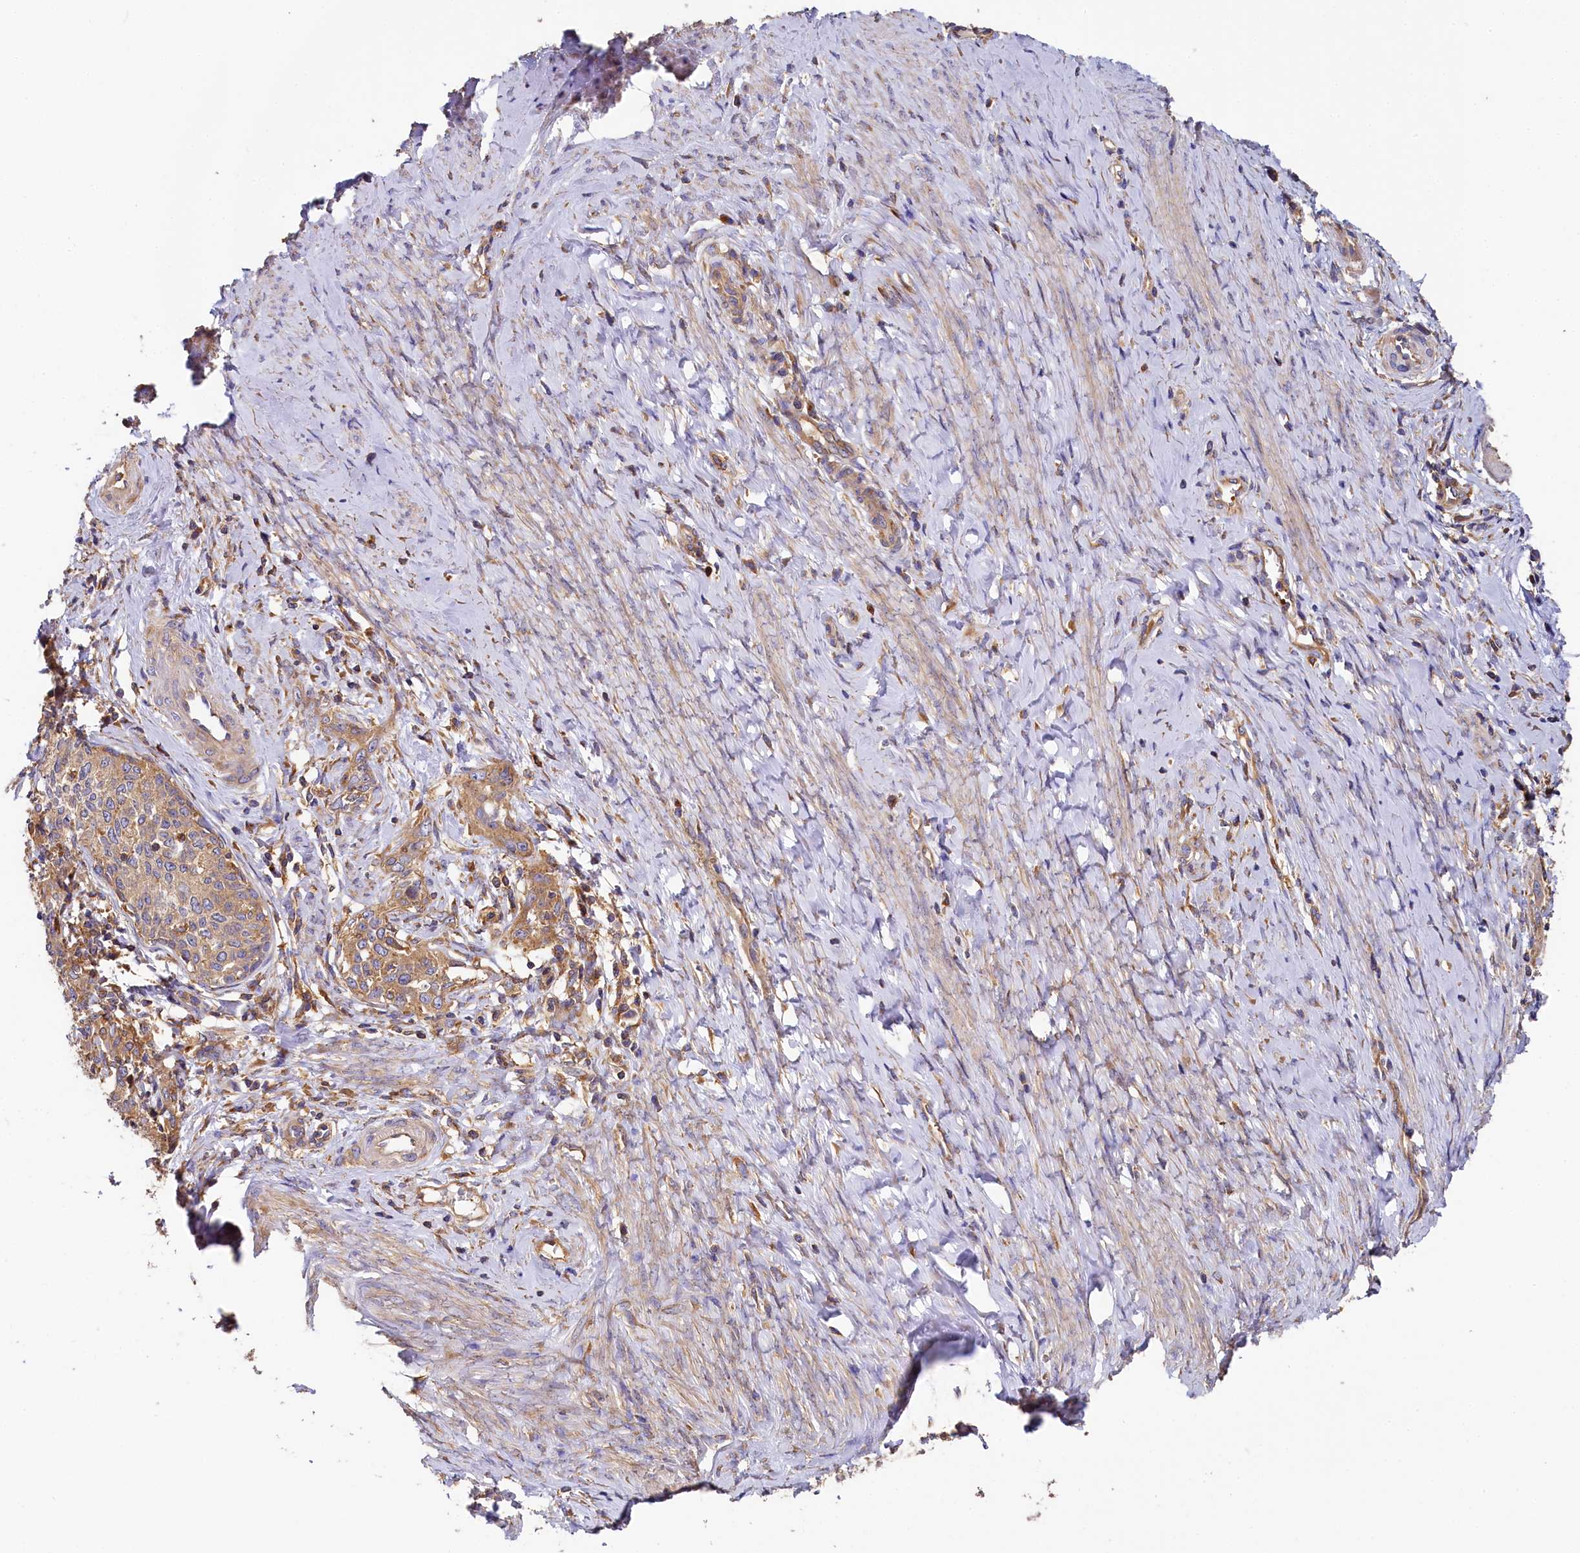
{"staining": {"intensity": "moderate", "quantity": "<25%", "location": "cytoplasmic/membranous"}, "tissue": "cervical cancer", "cell_type": "Tumor cells", "image_type": "cancer", "snomed": [{"axis": "morphology", "description": "Squamous cell carcinoma, NOS"}, {"axis": "morphology", "description": "Adenocarcinoma, NOS"}, {"axis": "topography", "description": "Cervix"}], "caption": "Cervical squamous cell carcinoma tissue demonstrates moderate cytoplasmic/membranous staining in about <25% of tumor cells", "gene": "PPIP5K1", "patient": {"sex": "female", "age": 52}}